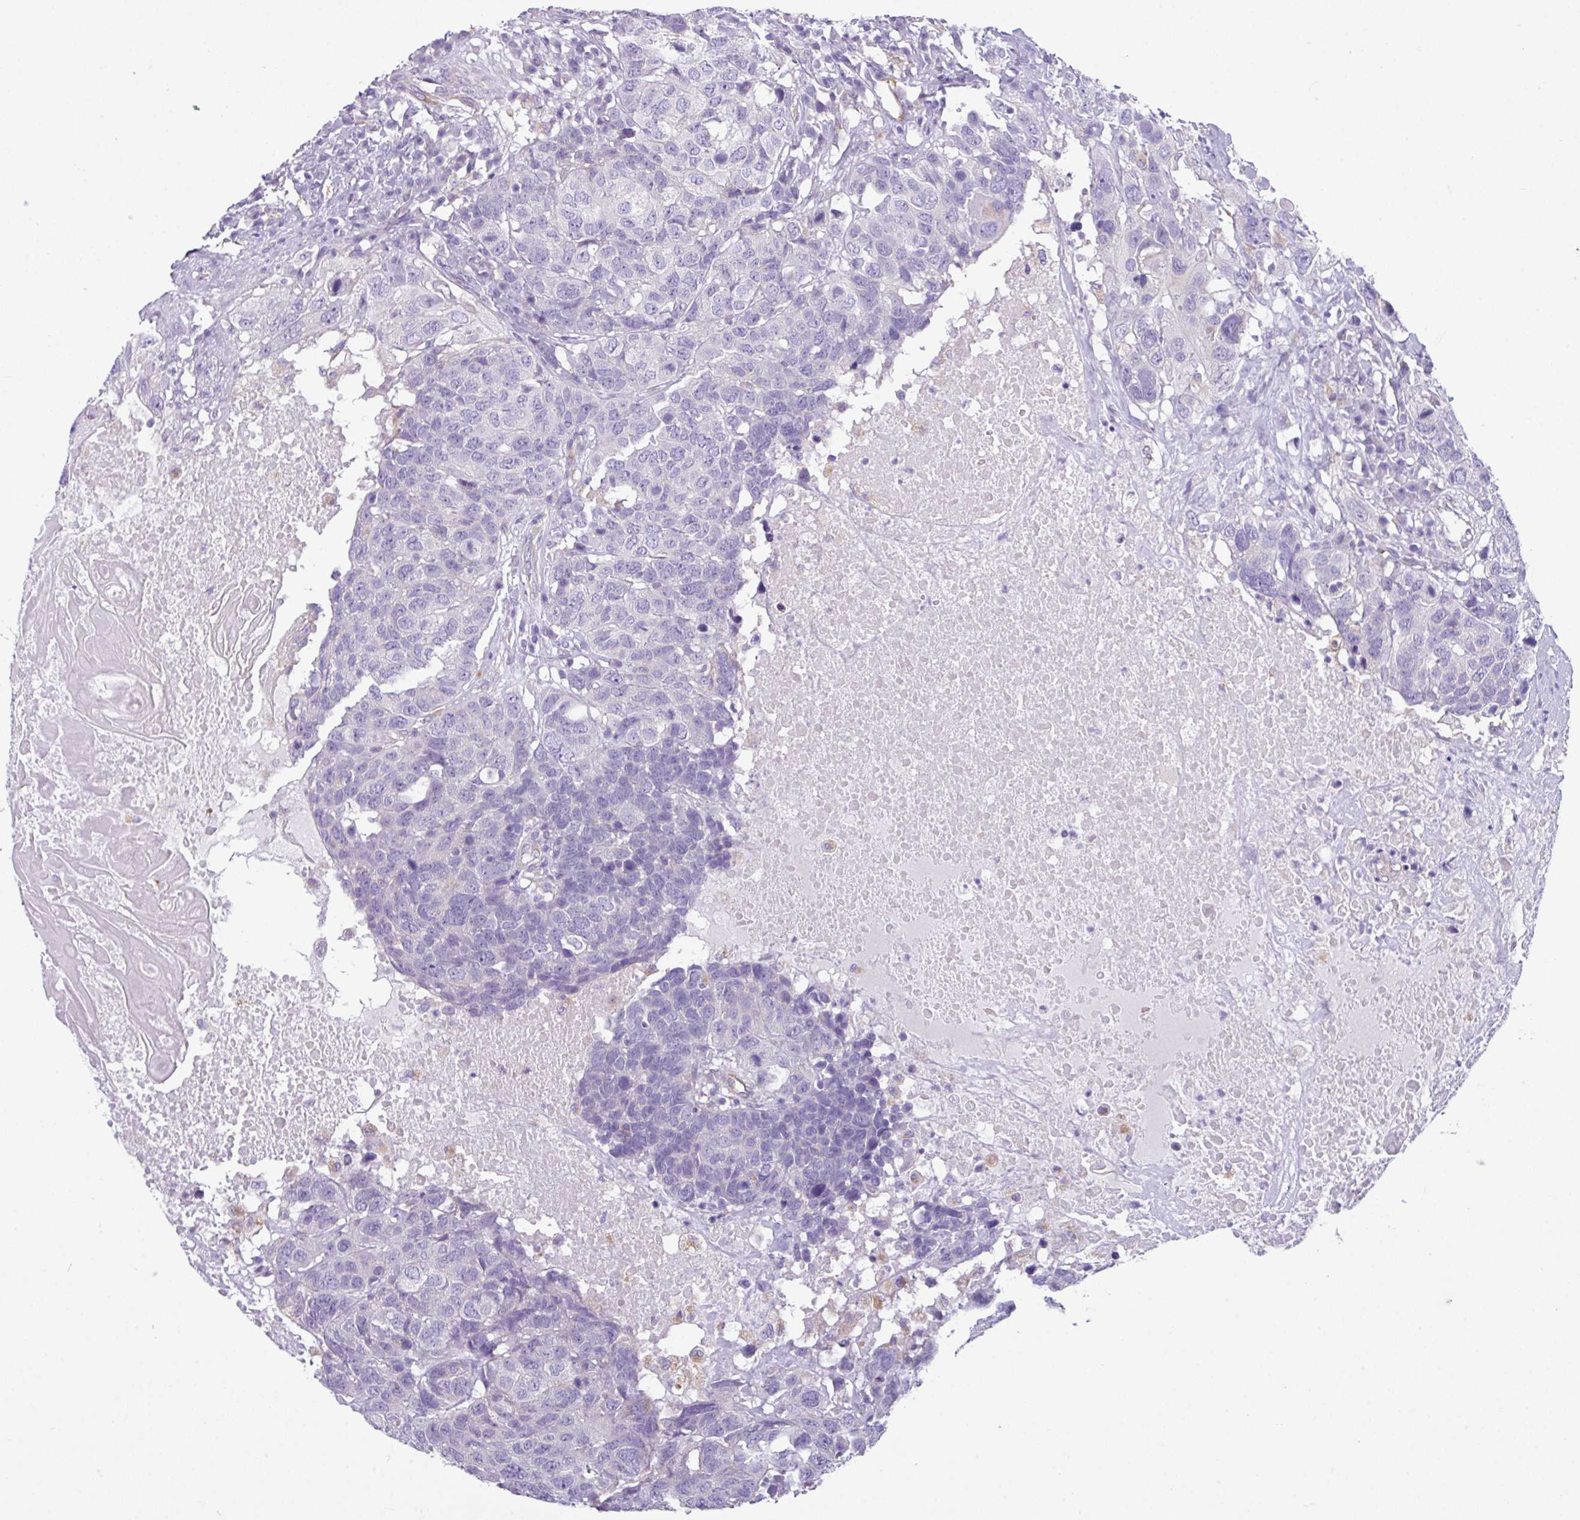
{"staining": {"intensity": "negative", "quantity": "none", "location": "none"}, "tissue": "head and neck cancer", "cell_type": "Tumor cells", "image_type": "cancer", "snomed": [{"axis": "morphology", "description": "Squamous cell carcinoma, NOS"}, {"axis": "topography", "description": "Head-Neck"}], "caption": "Micrograph shows no protein expression in tumor cells of head and neck squamous cell carcinoma tissue.", "gene": "ABCC5", "patient": {"sex": "male", "age": 66}}